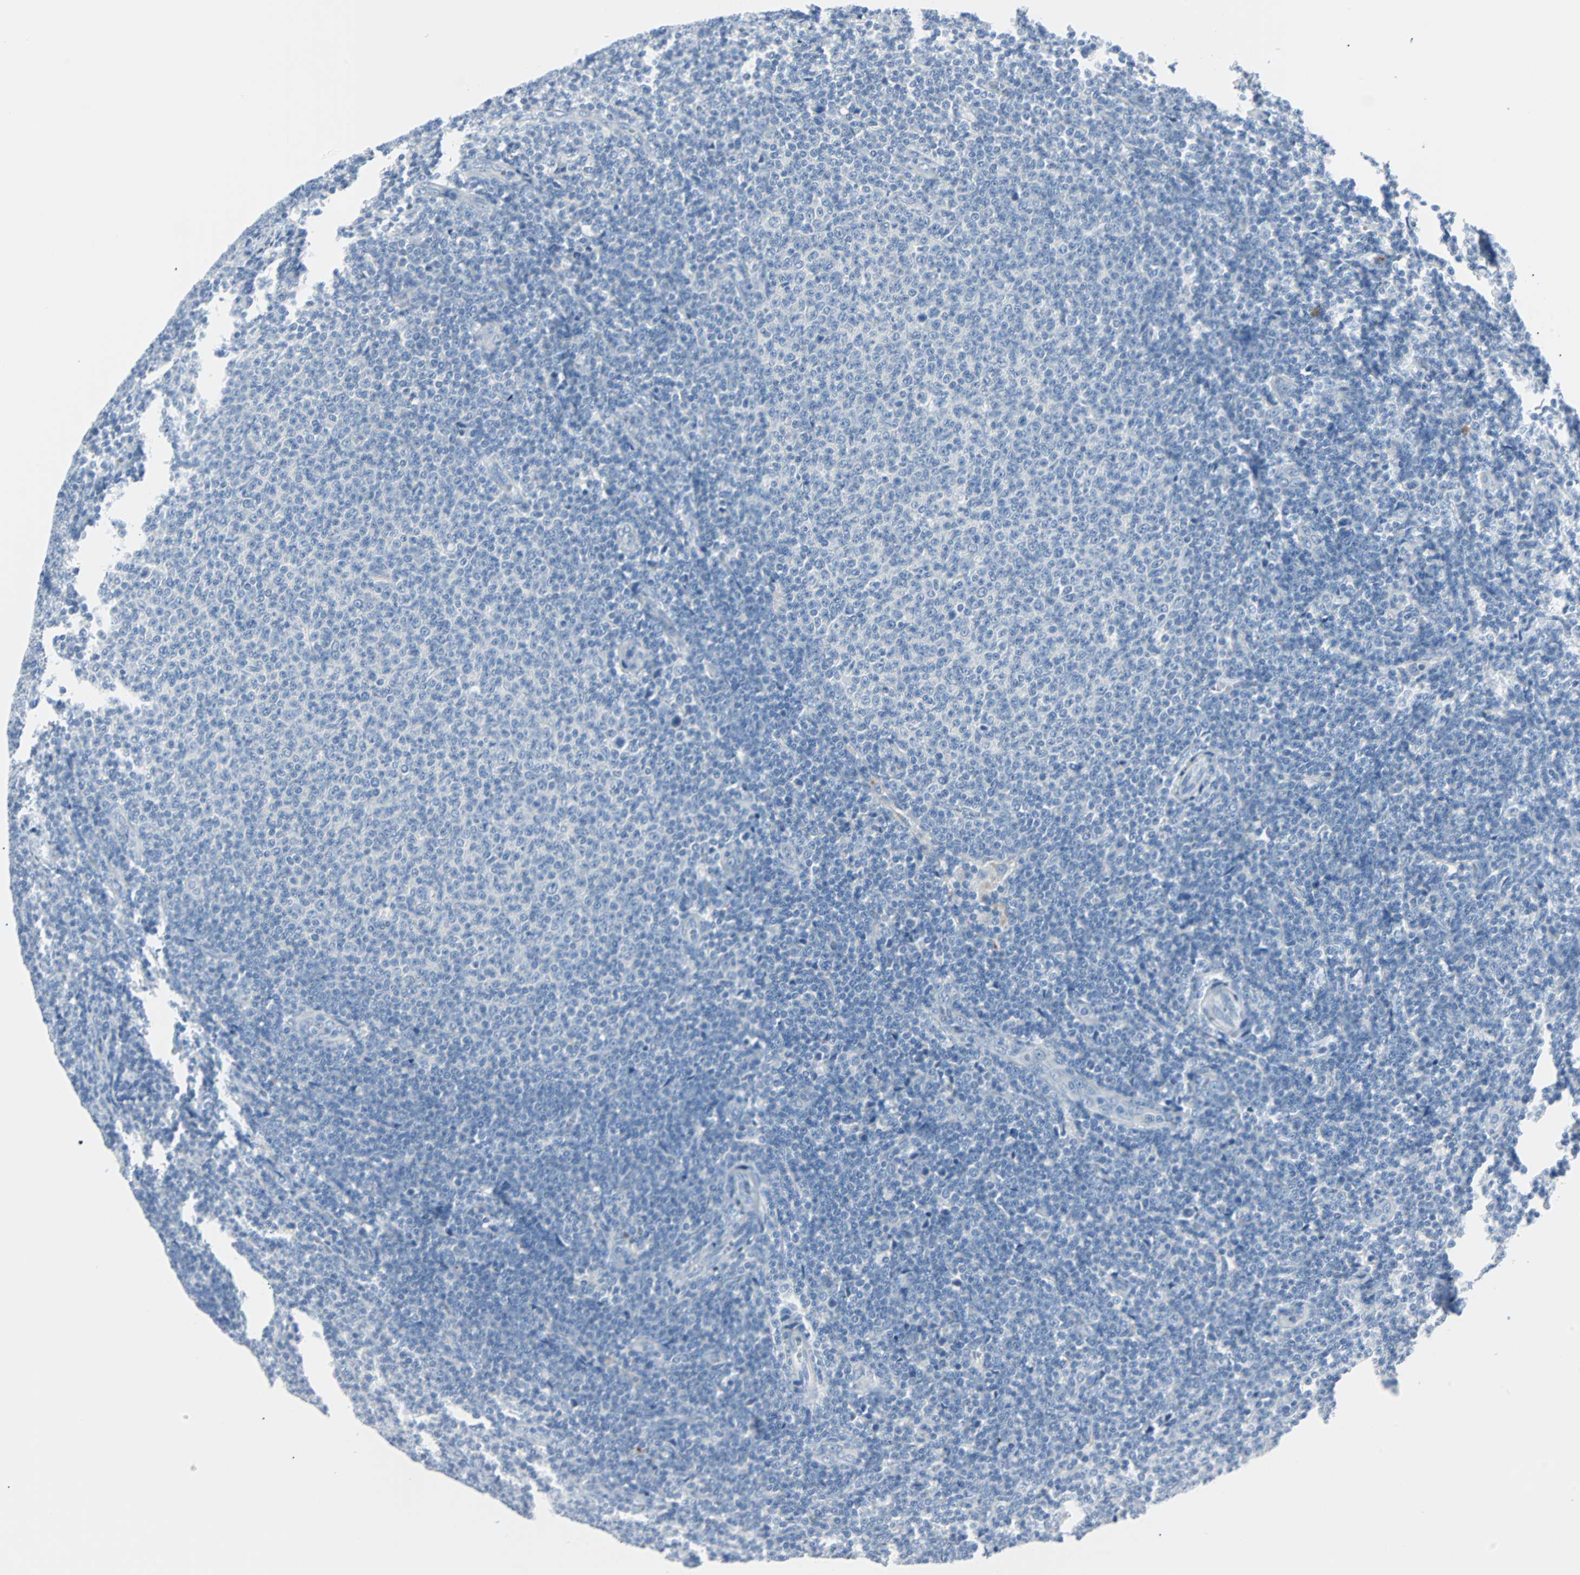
{"staining": {"intensity": "negative", "quantity": "none", "location": "none"}, "tissue": "lymphoma", "cell_type": "Tumor cells", "image_type": "cancer", "snomed": [{"axis": "morphology", "description": "Malignant lymphoma, non-Hodgkin's type, Low grade"}, {"axis": "topography", "description": "Lymph node"}], "caption": "The IHC photomicrograph has no significant expression in tumor cells of lymphoma tissue.", "gene": "RASA1", "patient": {"sex": "male", "age": 66}}